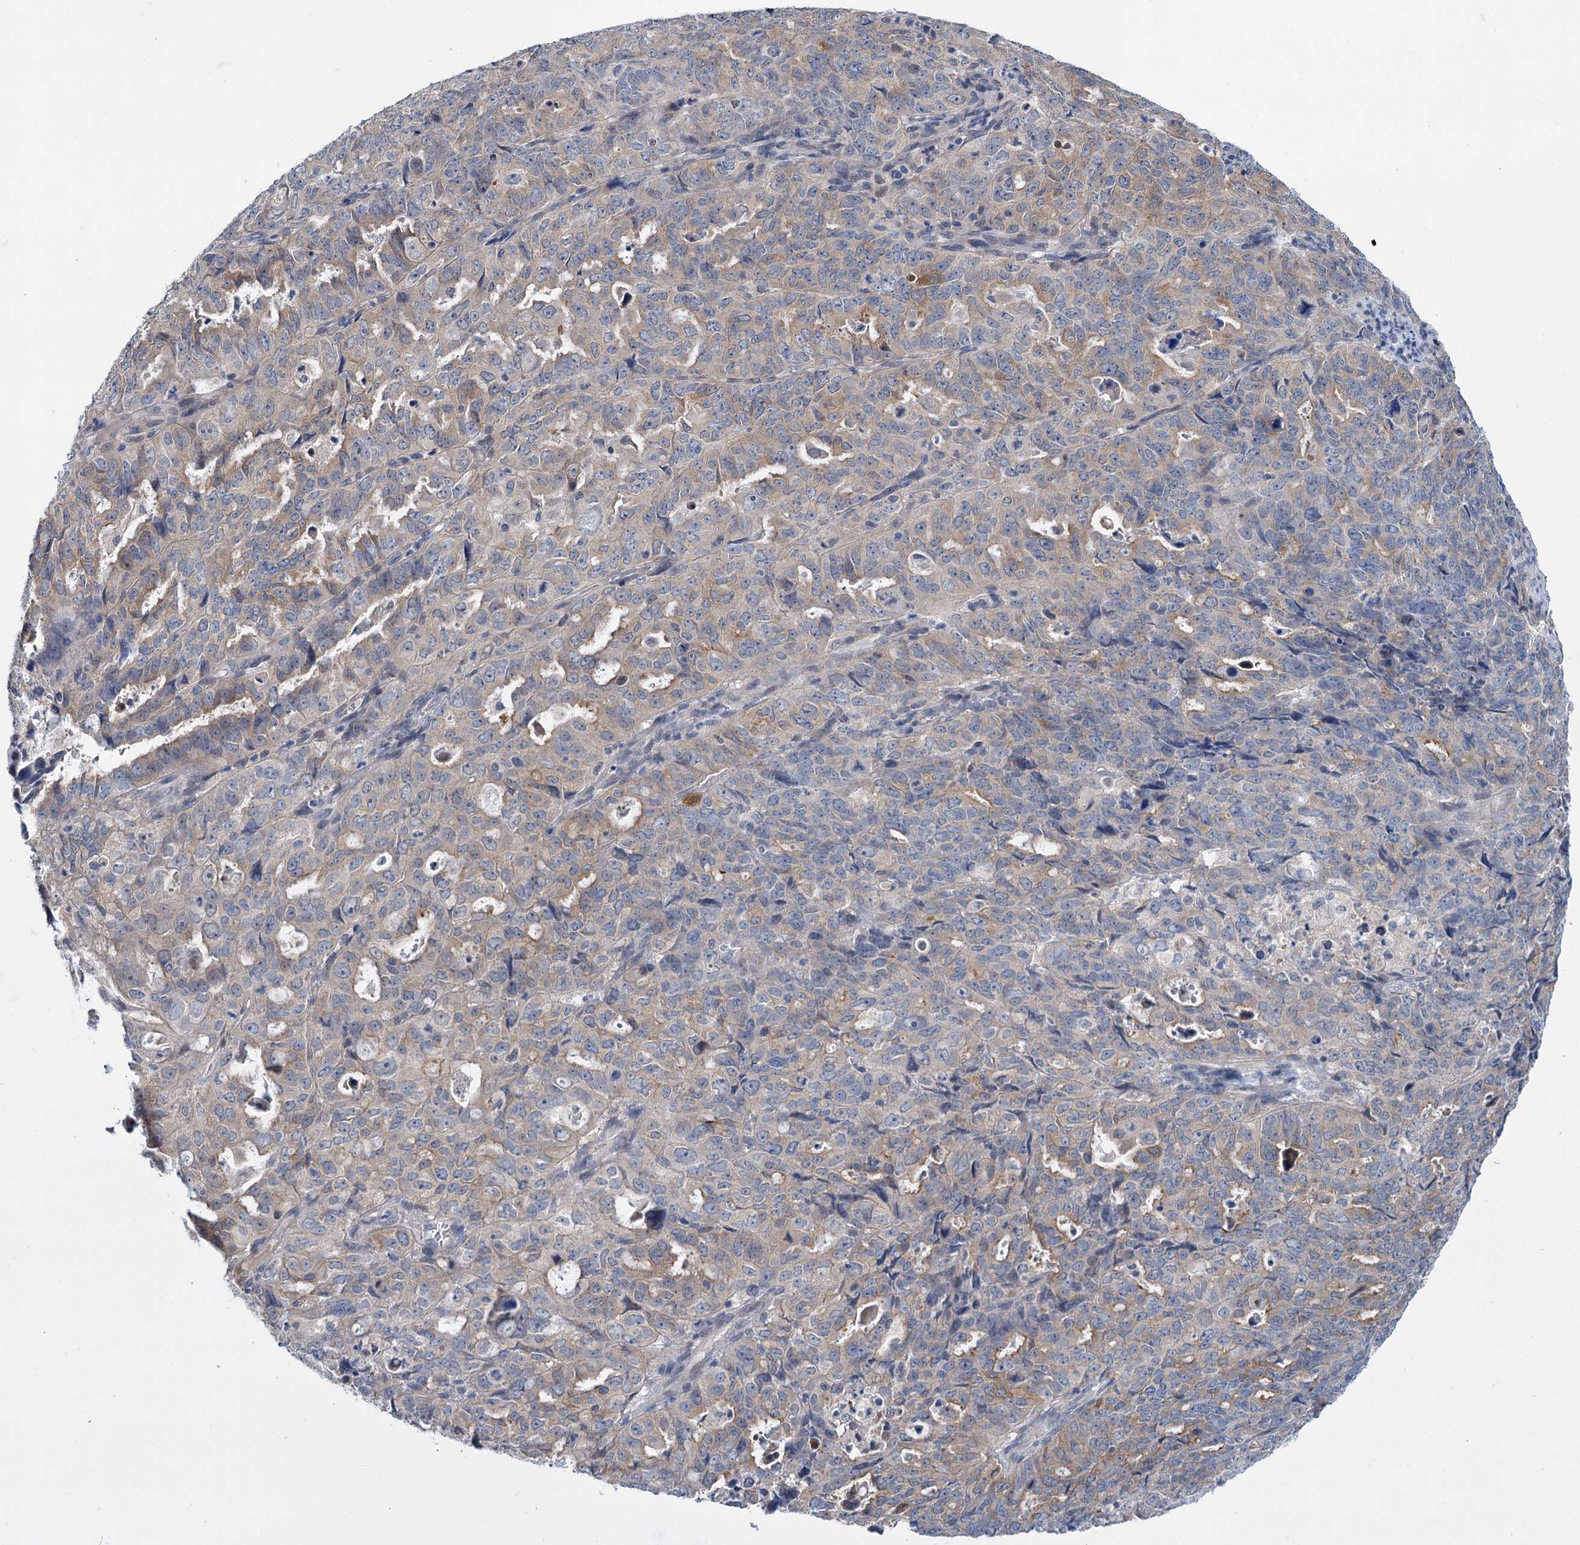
{"staining": {"intensity": "weak", "quantity": "25%-75%", "location": "cytoplasmic/membranous"}, "tissue": "endometrial cancer", "cell_type": "Tumor cells", "image_type": "cancer", "snomed": [{"axis": "morphology", "description": "Adenocarcinoma, NOS"}, {"axis": "topography", "description": "Endometrium"}], "caption": "Endometrial adenocarcinoma was stained to show a protein in brown. There is low levels of weak cytoplasmic/membranous expression in about 25%-75% of tumor cells. Using DAB (brown) and hematoxylin (blue) stains, captured at high magnification using brightfield microscopy.", "gene": "MID1IP1", "patient": {"sex": "female", "age": 65}}